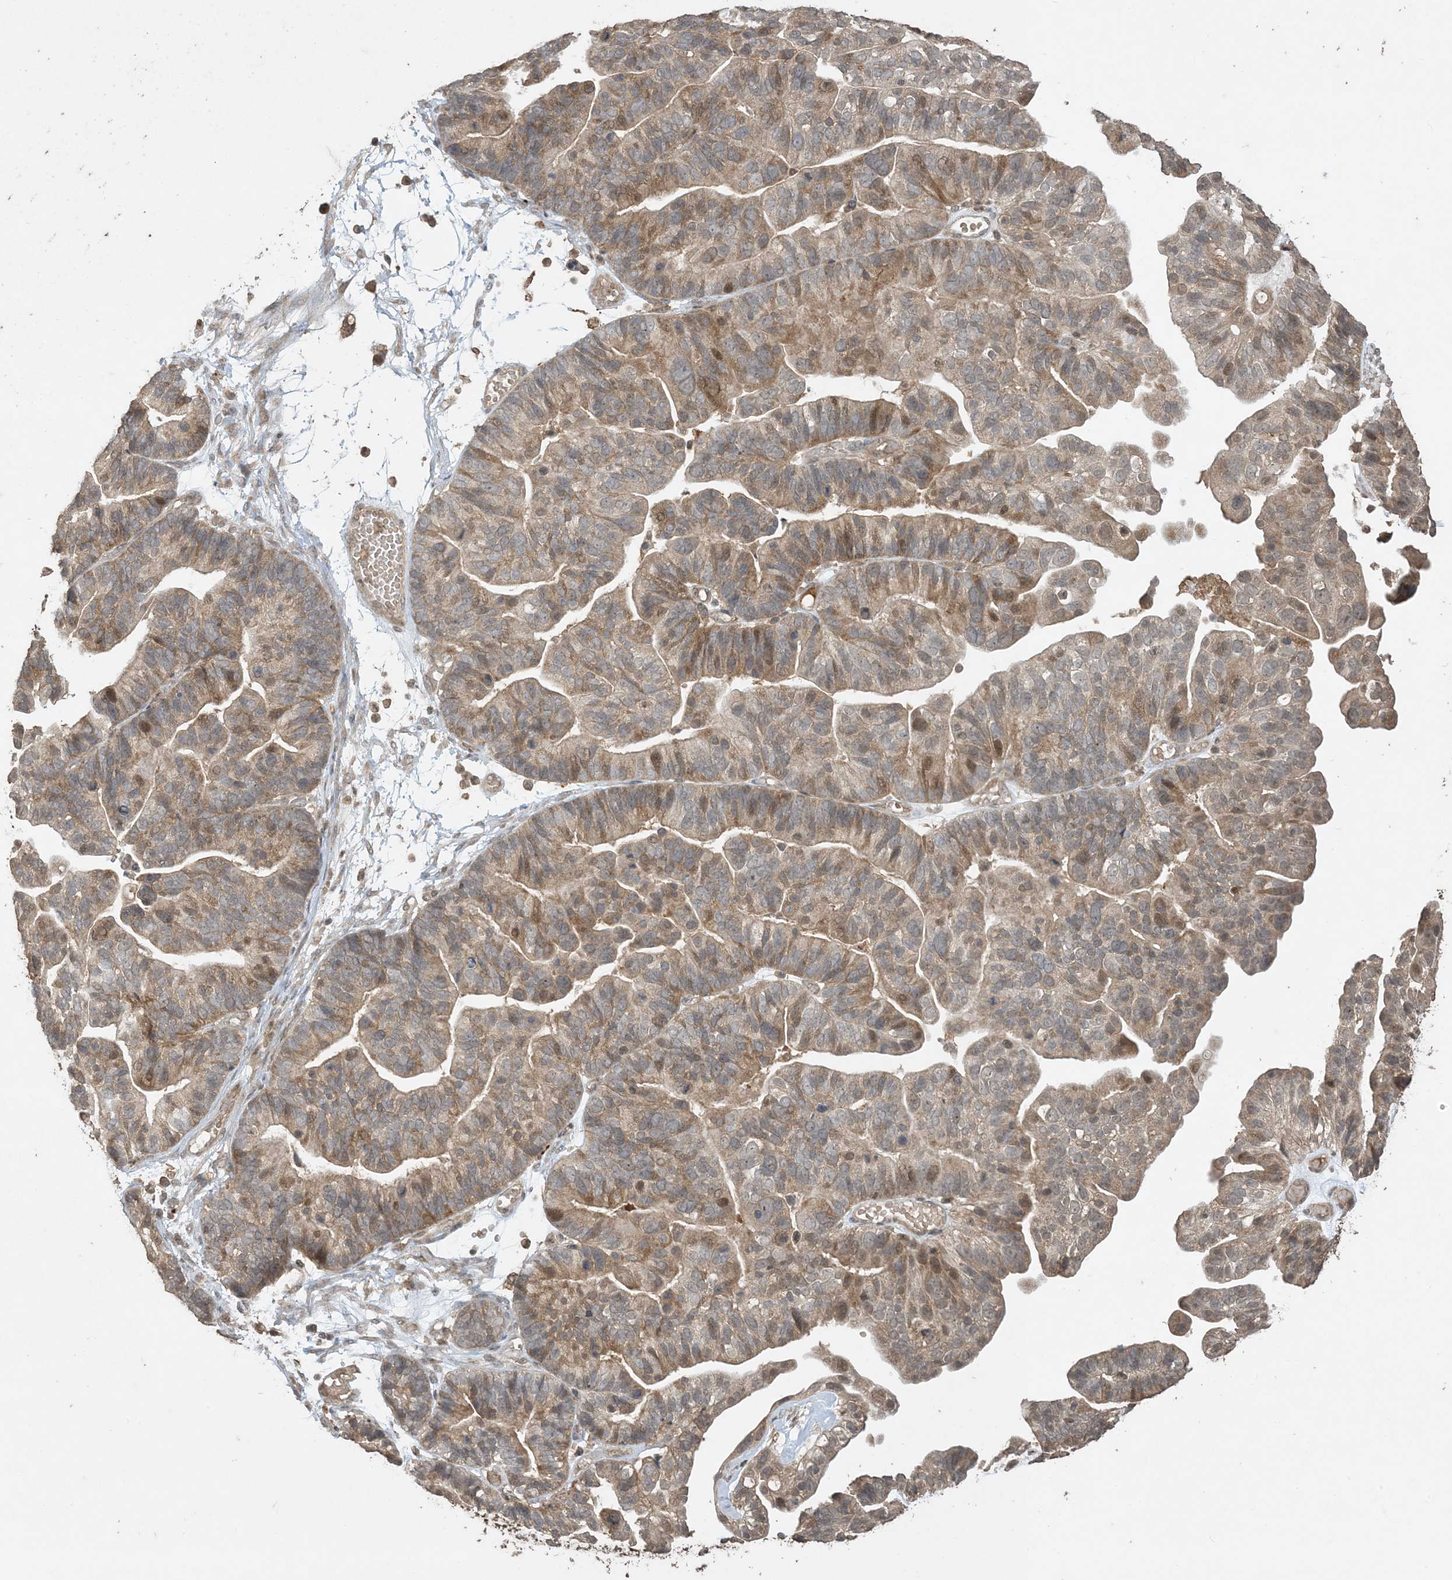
{"staining": {"intensity": "weak", "quantity": ">75%", "location": "cytoplasmic/membranous"}, "tissue": "ovarian cancer", "cell_type": "Tumor cells", "image_type": "cancer", "snomed": [{"axis": "morphology", "description": "Cystadenocarcinoma, serous, NOS"}, {"axis": "topography", "description": "Ovary"}], "caption": "High-magnification brightfield microscopy of ovarian serous cystadenocarcinoma stained with DAB (brown) and counterstained with hematoxylin (blue). tumor cells exhibit weak cytoplasmic/membranous staining is appreciated in about>75% of cells.", "gene": "EFCAB8", "patient": {"sex": "female", "age": 56}}